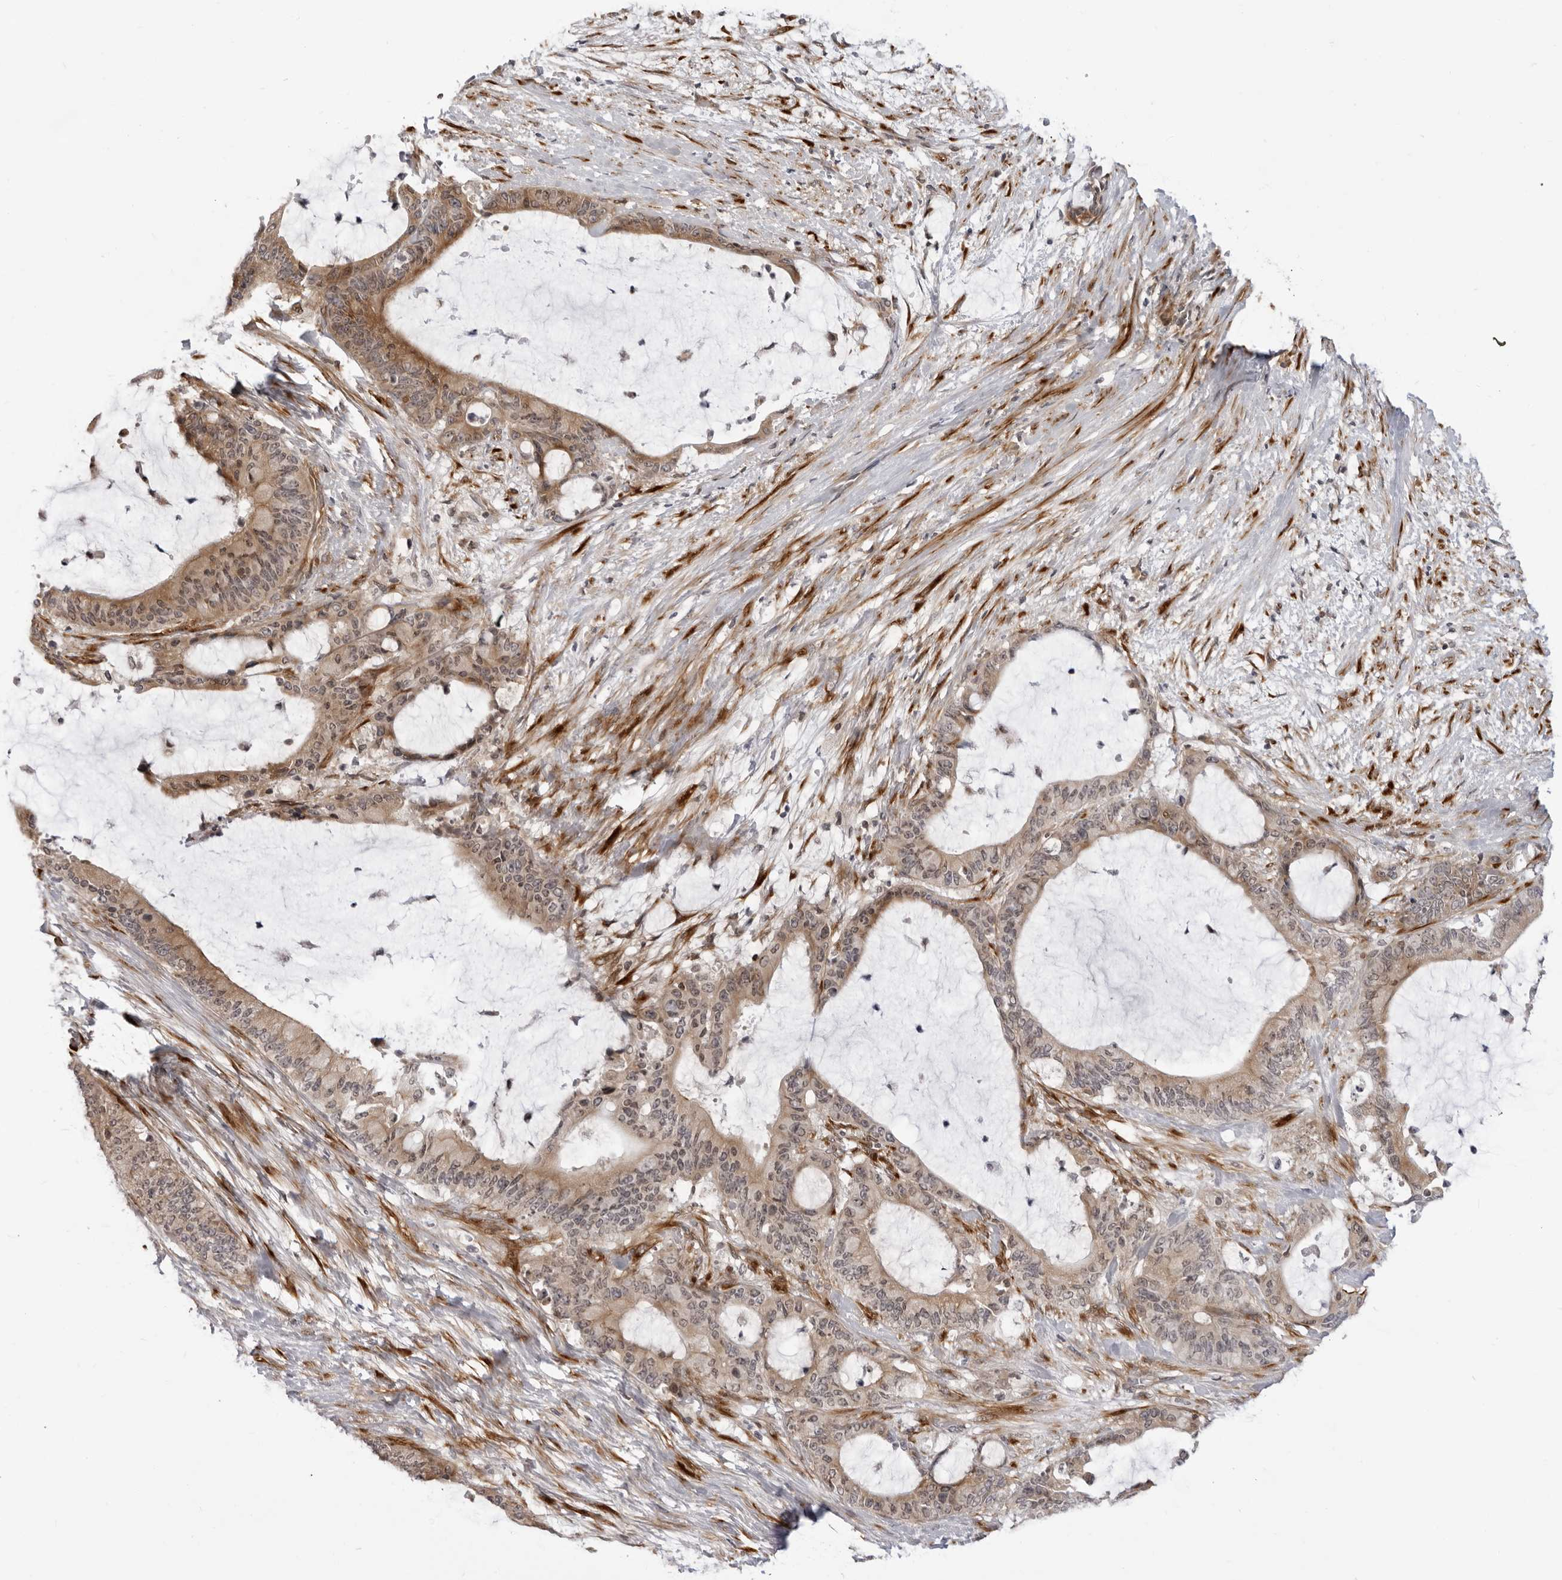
{"staining": {"intensity": "moderate", "quantity": ">75%", "location": "cytoplasmic/membranous"}, "tissue": "liver cancer", "cell_type": "Tumor cells", "image_type": "cancer", "snomed": [{"axis": "morphology", "description": "Cholangiocarcinoma"}, {"axis": "topography", "description": "Liver"}], "caption": "The histopathology image exhibits immunohistochemical staining of liver cholangiocarcinoma. There is moderate cytoplasmic/membranous staining is present in about >75% of tumor cells.", "gene": "SRGAP2", "patient": {"sex": "female", "age": 73}}